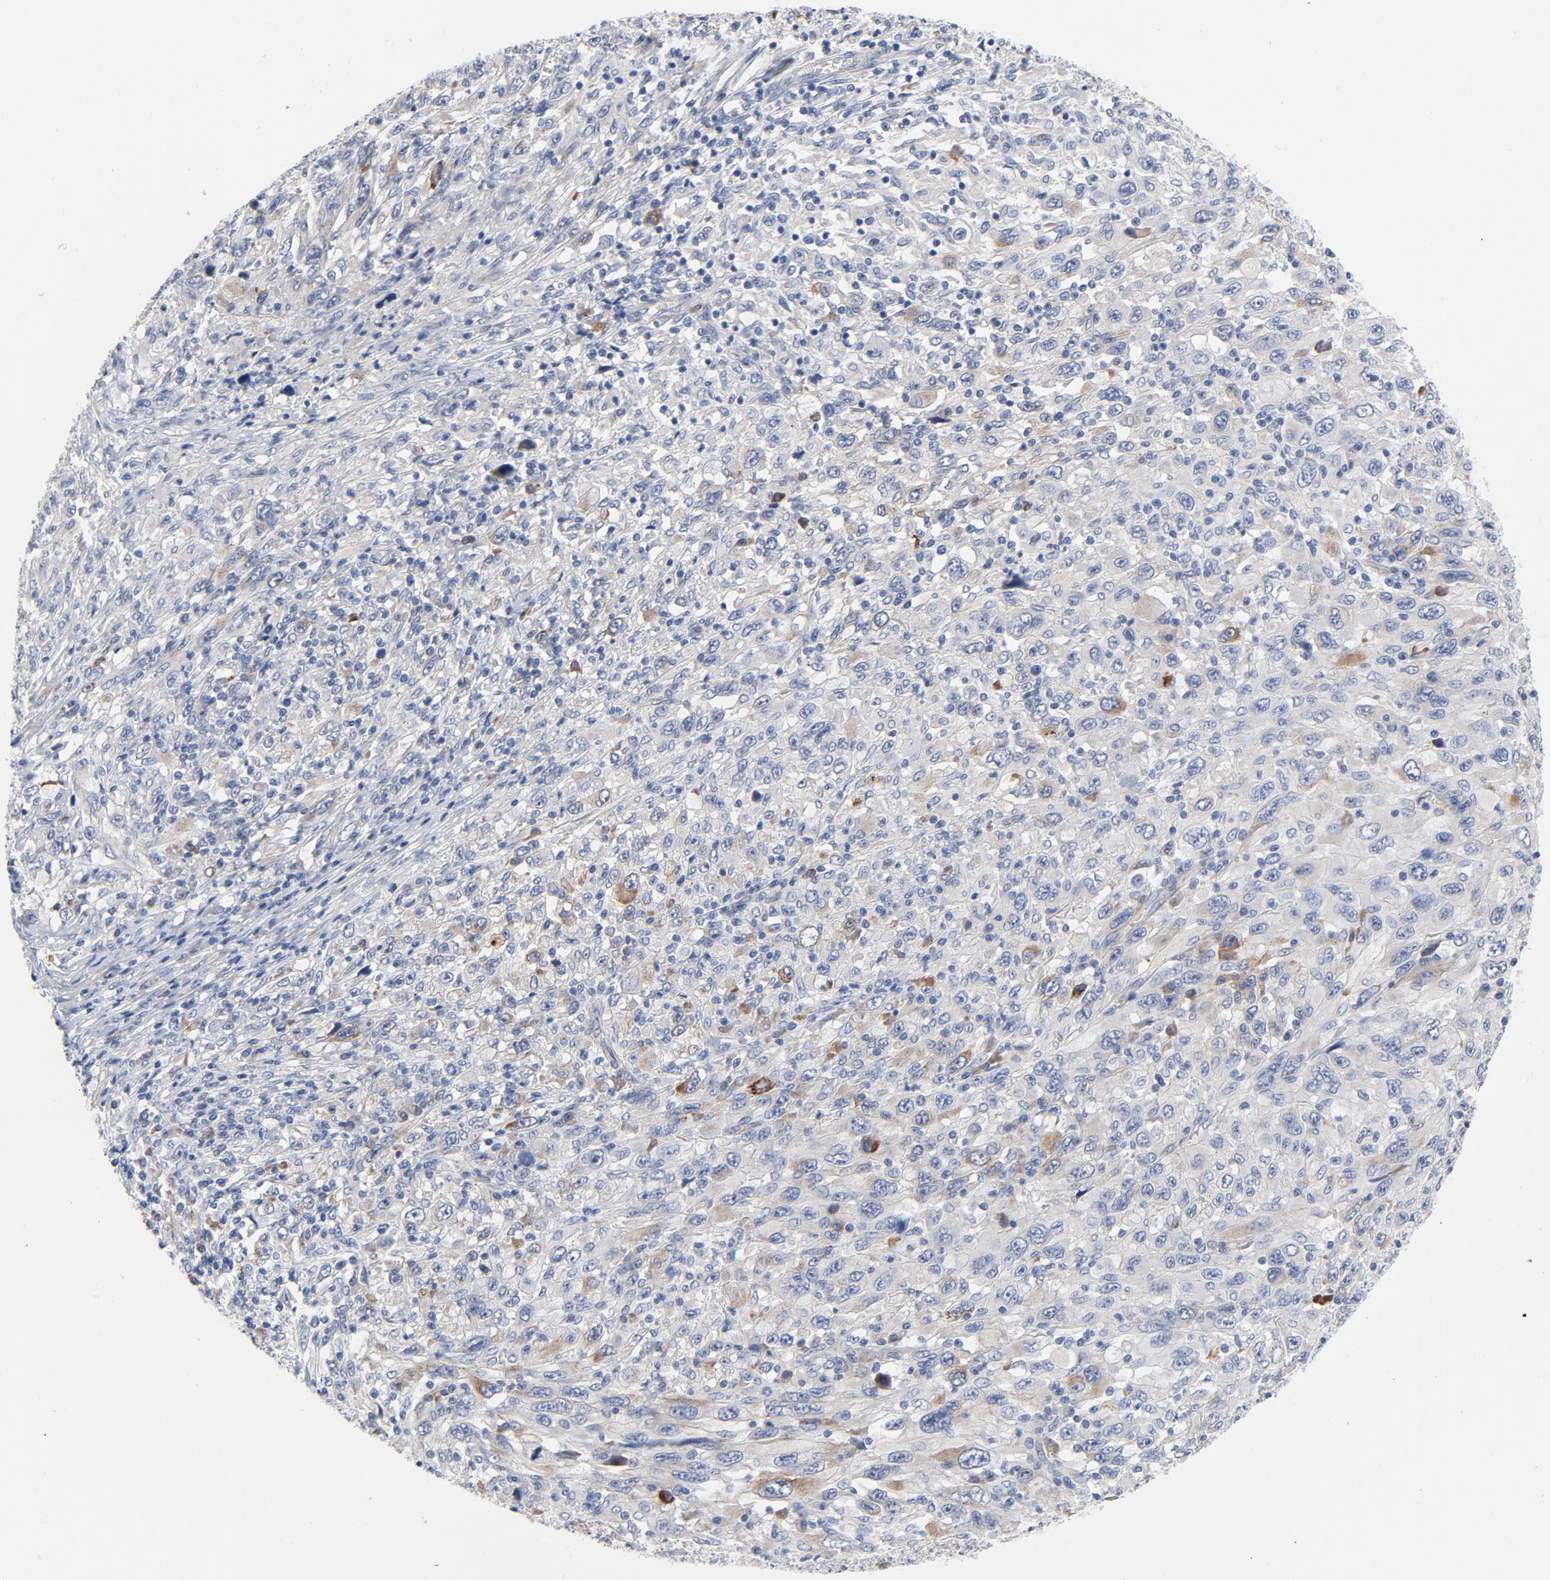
{"staining": {"intensity": "weak", "quantity": "<25%", "location": "cytoplasmic/membranous"}, "tissue": "melanoma", "cell_type": "Tumor cells", "image_type": "cancer", "snomed": [{"axis": "morphology", "description": "Malignant melanoma, Metastatic site"}, {"axis": "topography", "description": "Skin"}], "caption": "Human malignant melanoma (metastatic site) stained for a protein using IHC displays no positivity in tumor cells.", "gene": "LAMC1", "patient": {"sex": "female", "age": 56}}